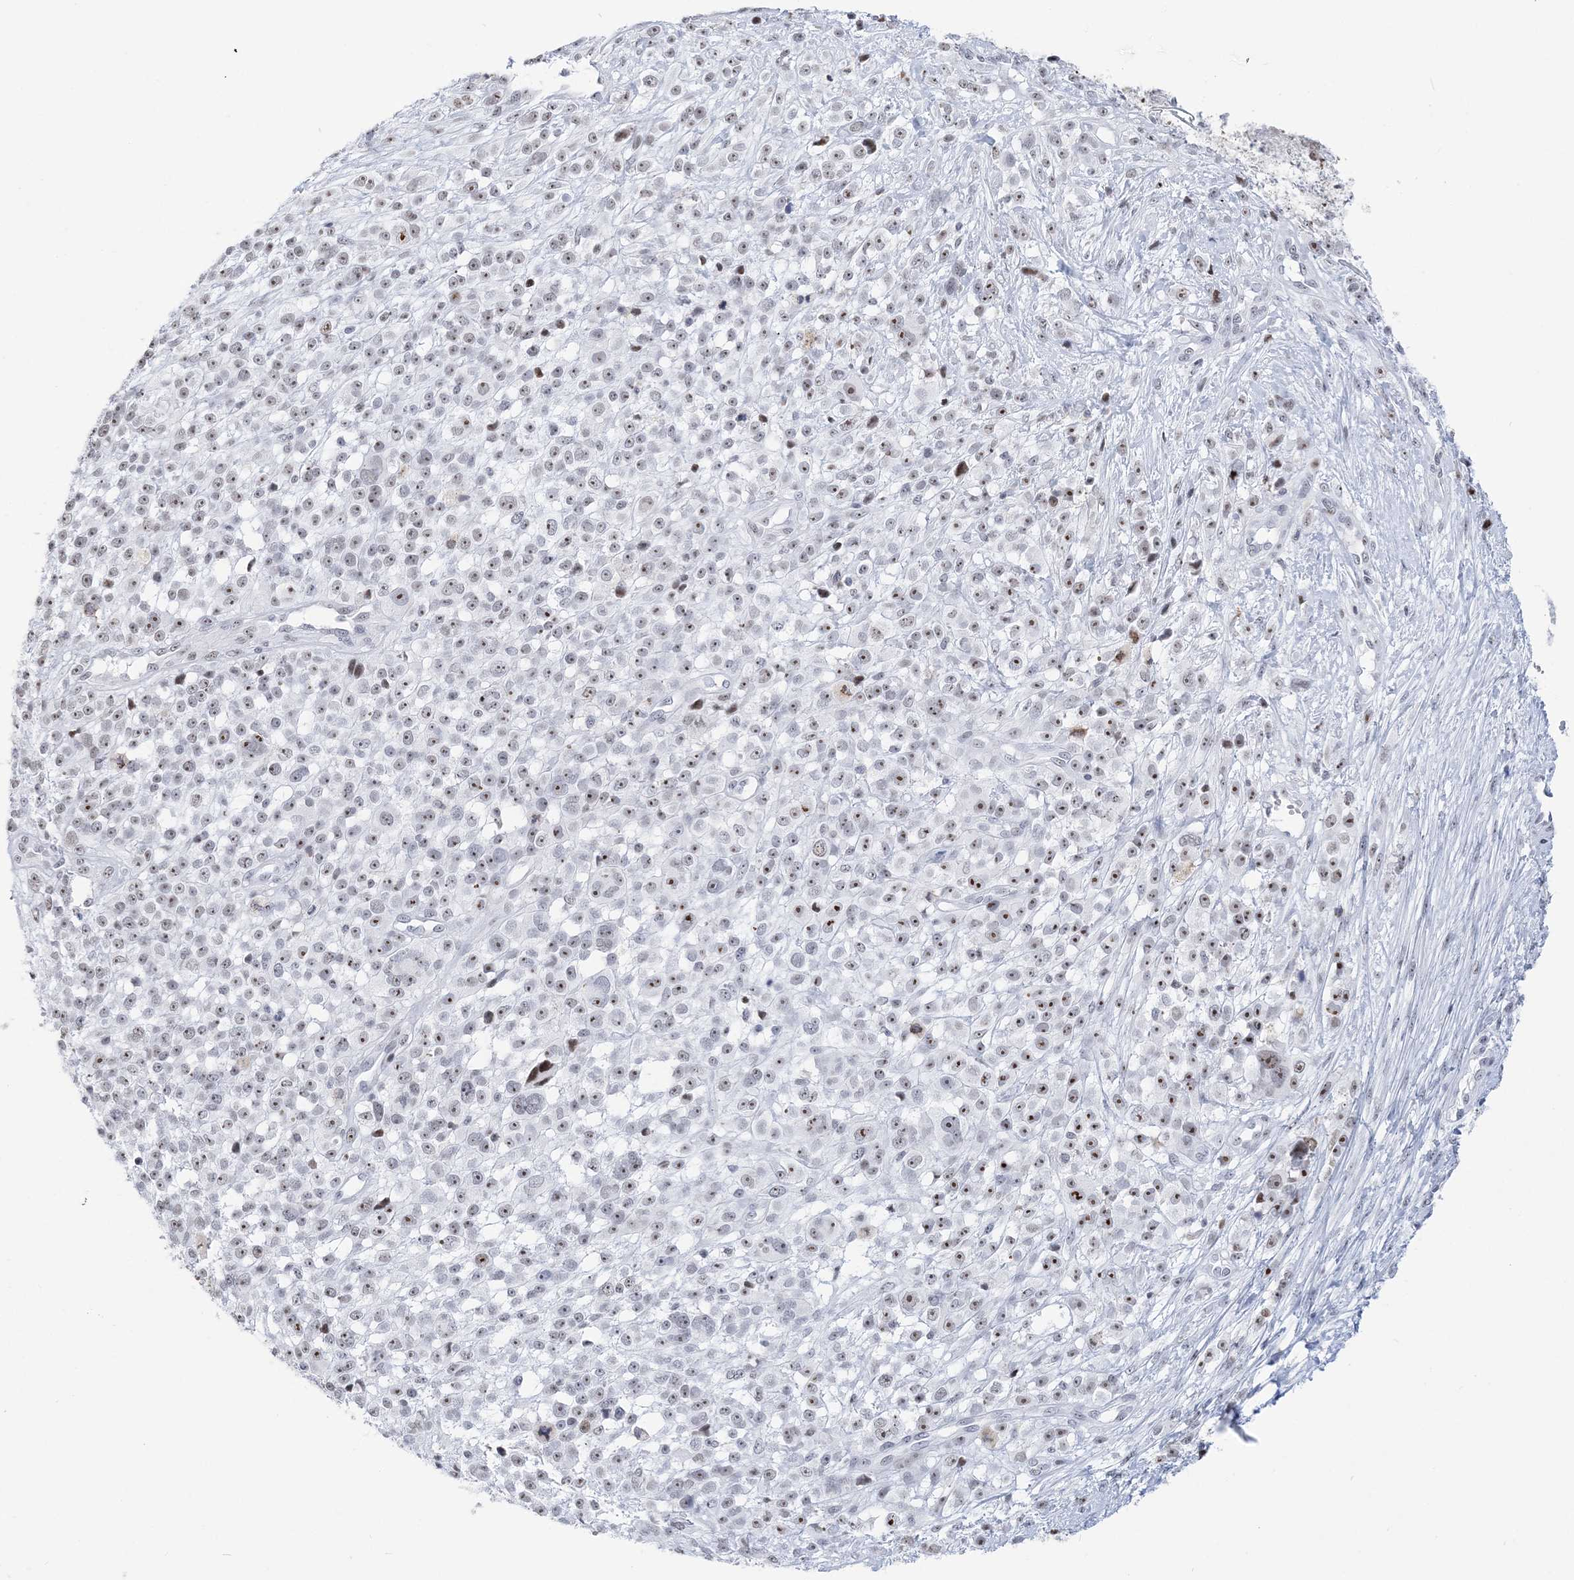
{"staining": {"intensity": "moderate", "quantity": "<25%", "location": "nuclear"}, "tissue": "melanoma", "cell_type": "Tumor cells", "image_type": "cancer", "snomed": [{"axis": "morphology", "description": "Malignant melanoma, NOS"}, {"axis": "topography", "description": "Skin"}], "caption": "Malignant melanoma tissue shows moderate nuclear staining in approximately <25% of tumor cells, visualized by immunohistochemistry.", "gene": "DDX21", "patient": {"sex": "female", "age": 55}}